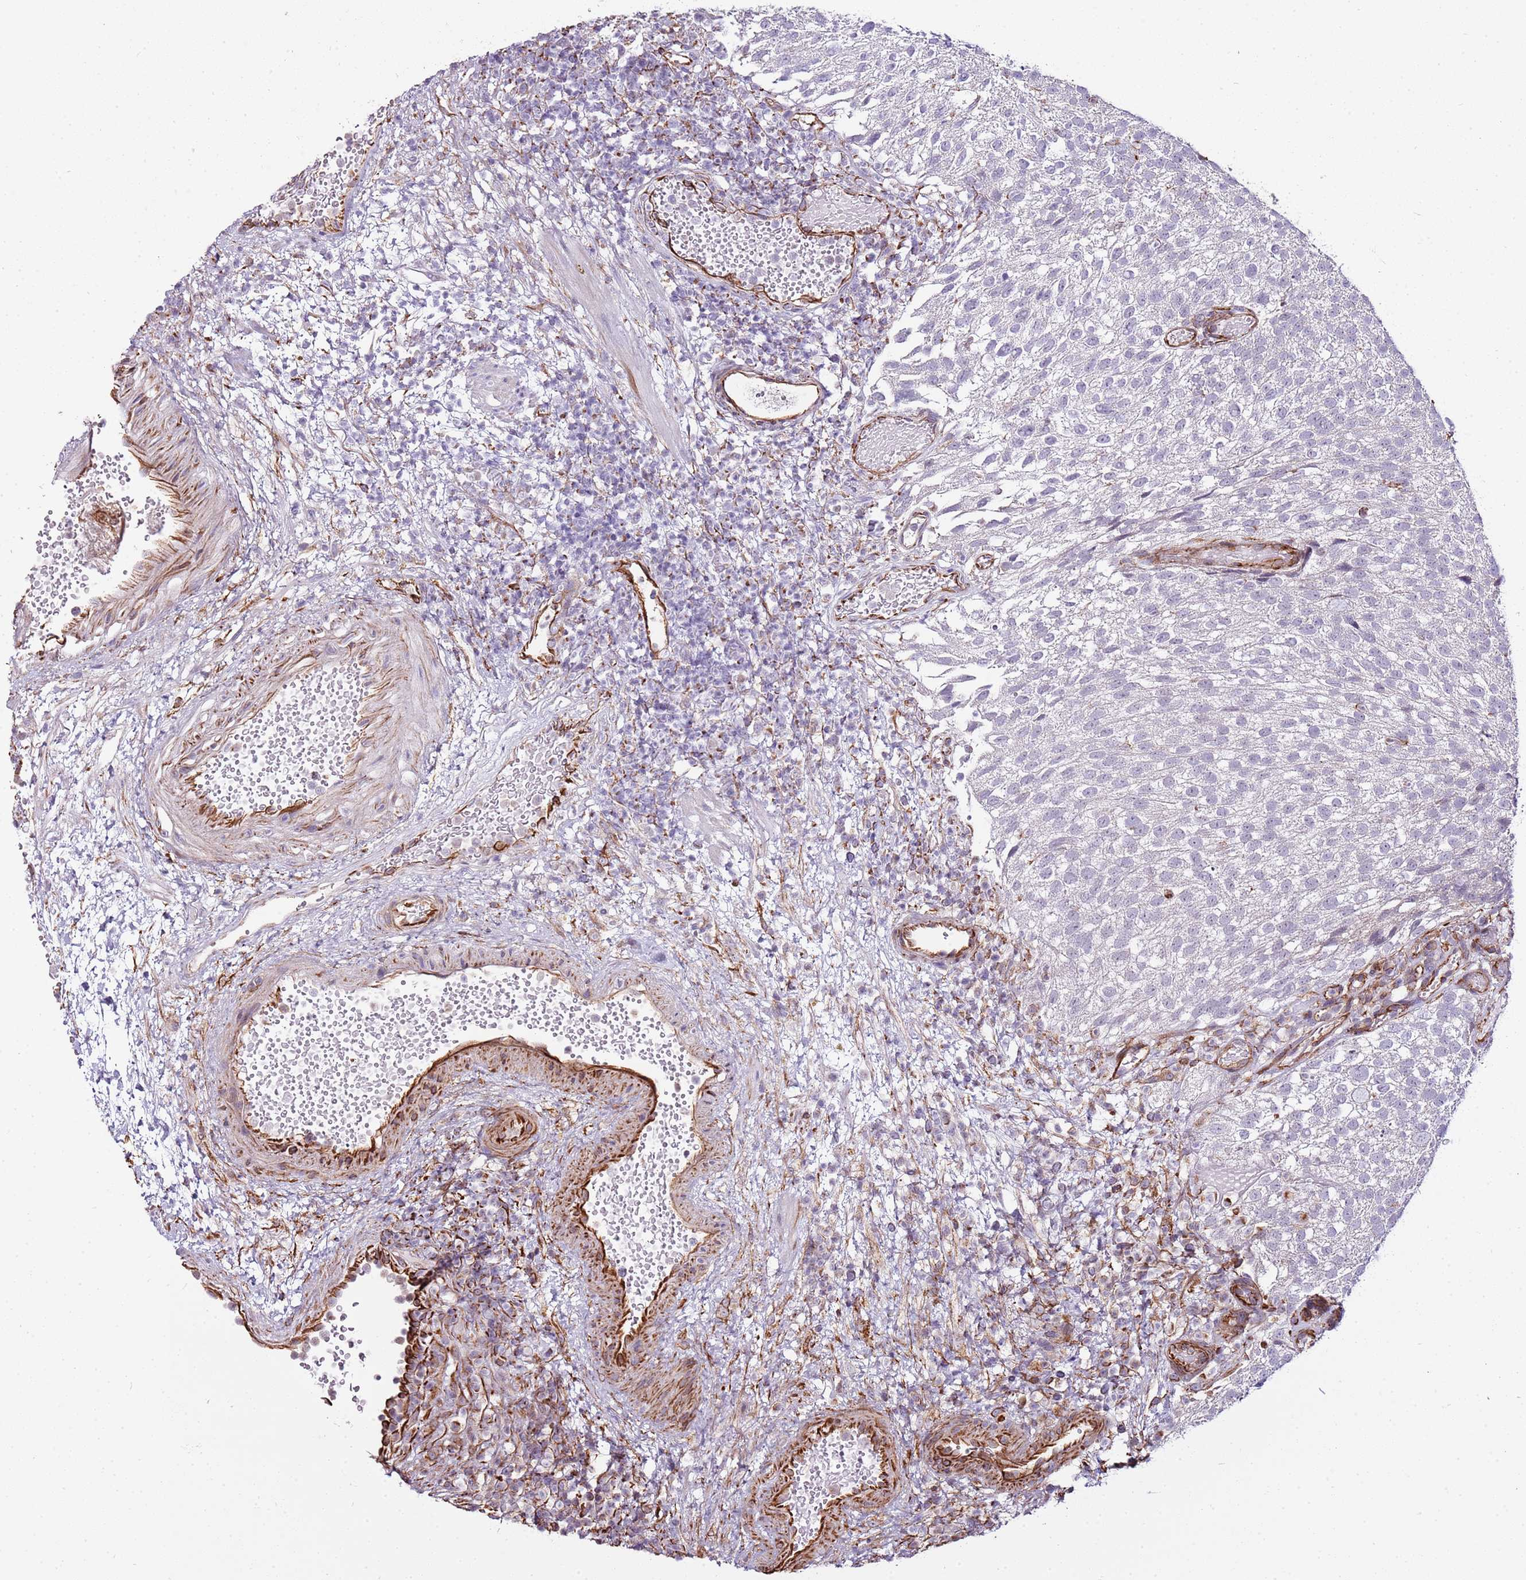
{"staining": {"intensity": "negative", "quantity": "none", "location": "none"}, "tissue": "urothelial cancer", "cell_type": "Tumor cells", "image_type": "cancer", "snomed": [{"axis": "morphology", "description": "Urothelial carcinoma, Low grade"}, {"axis": "topography", "description": "Urinary bladder"}], "caption": "IHC photomicrograph of human urothelial carcinoma (low-grade) stained for a protein (brown), which shows no staining in tumor cells.", "gene": "ZNF786", "patient": {"sex": "male", "age": 78}}